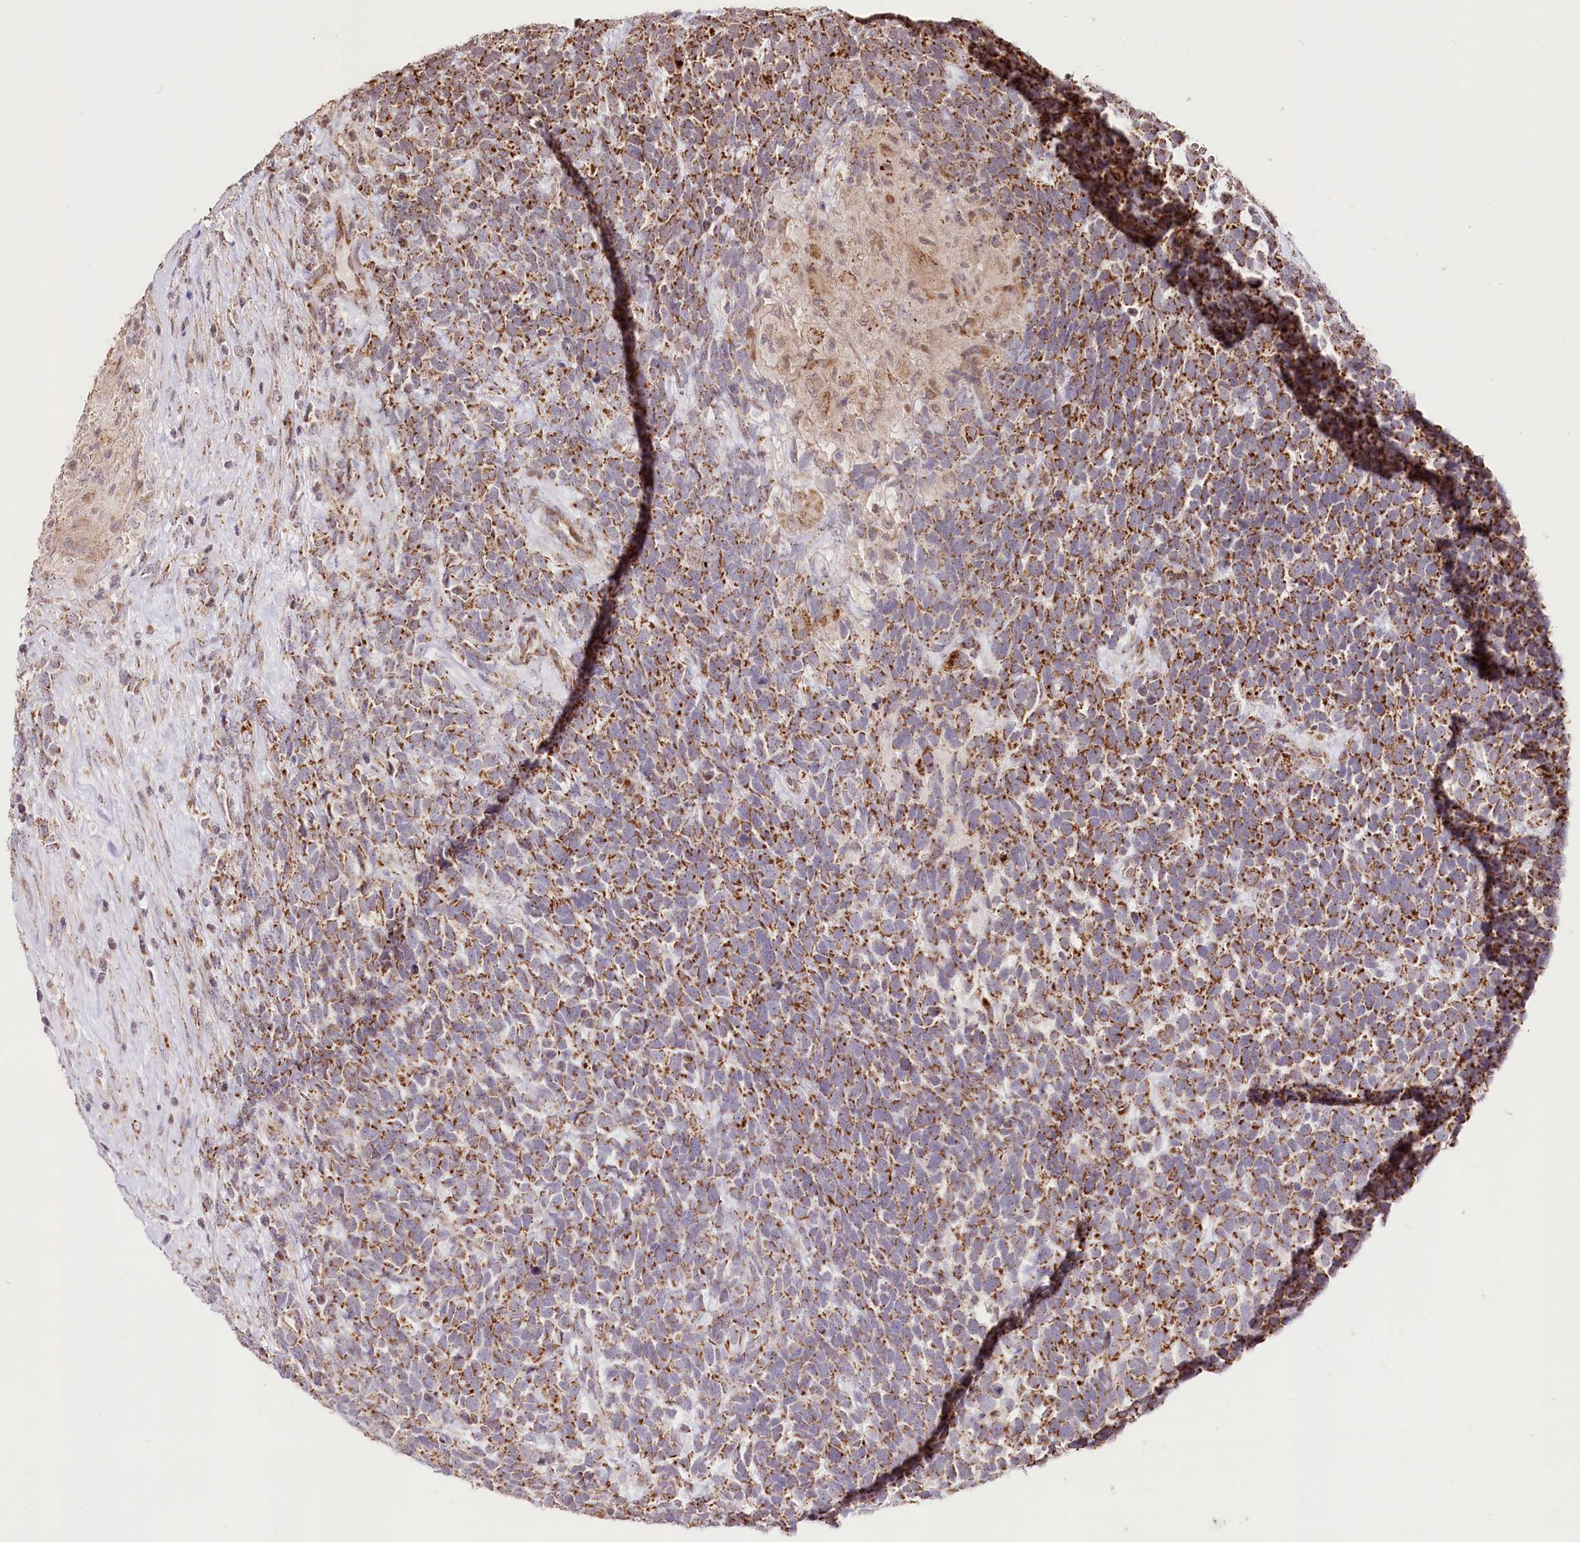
{"staining": {"intensity": "moderate", "quantity": ">75%", "location": "cytoplasmic/membranous"}, "tissue": "urothelial cancer", "cell_type": "Tumor cells", "image_type": "cancer", "snomed": [{"axis": "morphology", "description": "Urothelial carcinoma, High grade"}, {"axis": "topography", "description": "Urinary bladder"}], "caption": "Immunohistochemical staining of human urothelial carcinoma (high-grade) shows moderate cytoplasmic/membranous protein expression in about >75% of tumor cells.", "gene": "CARD19", "patient": {"sex": "female", "age": 82}}